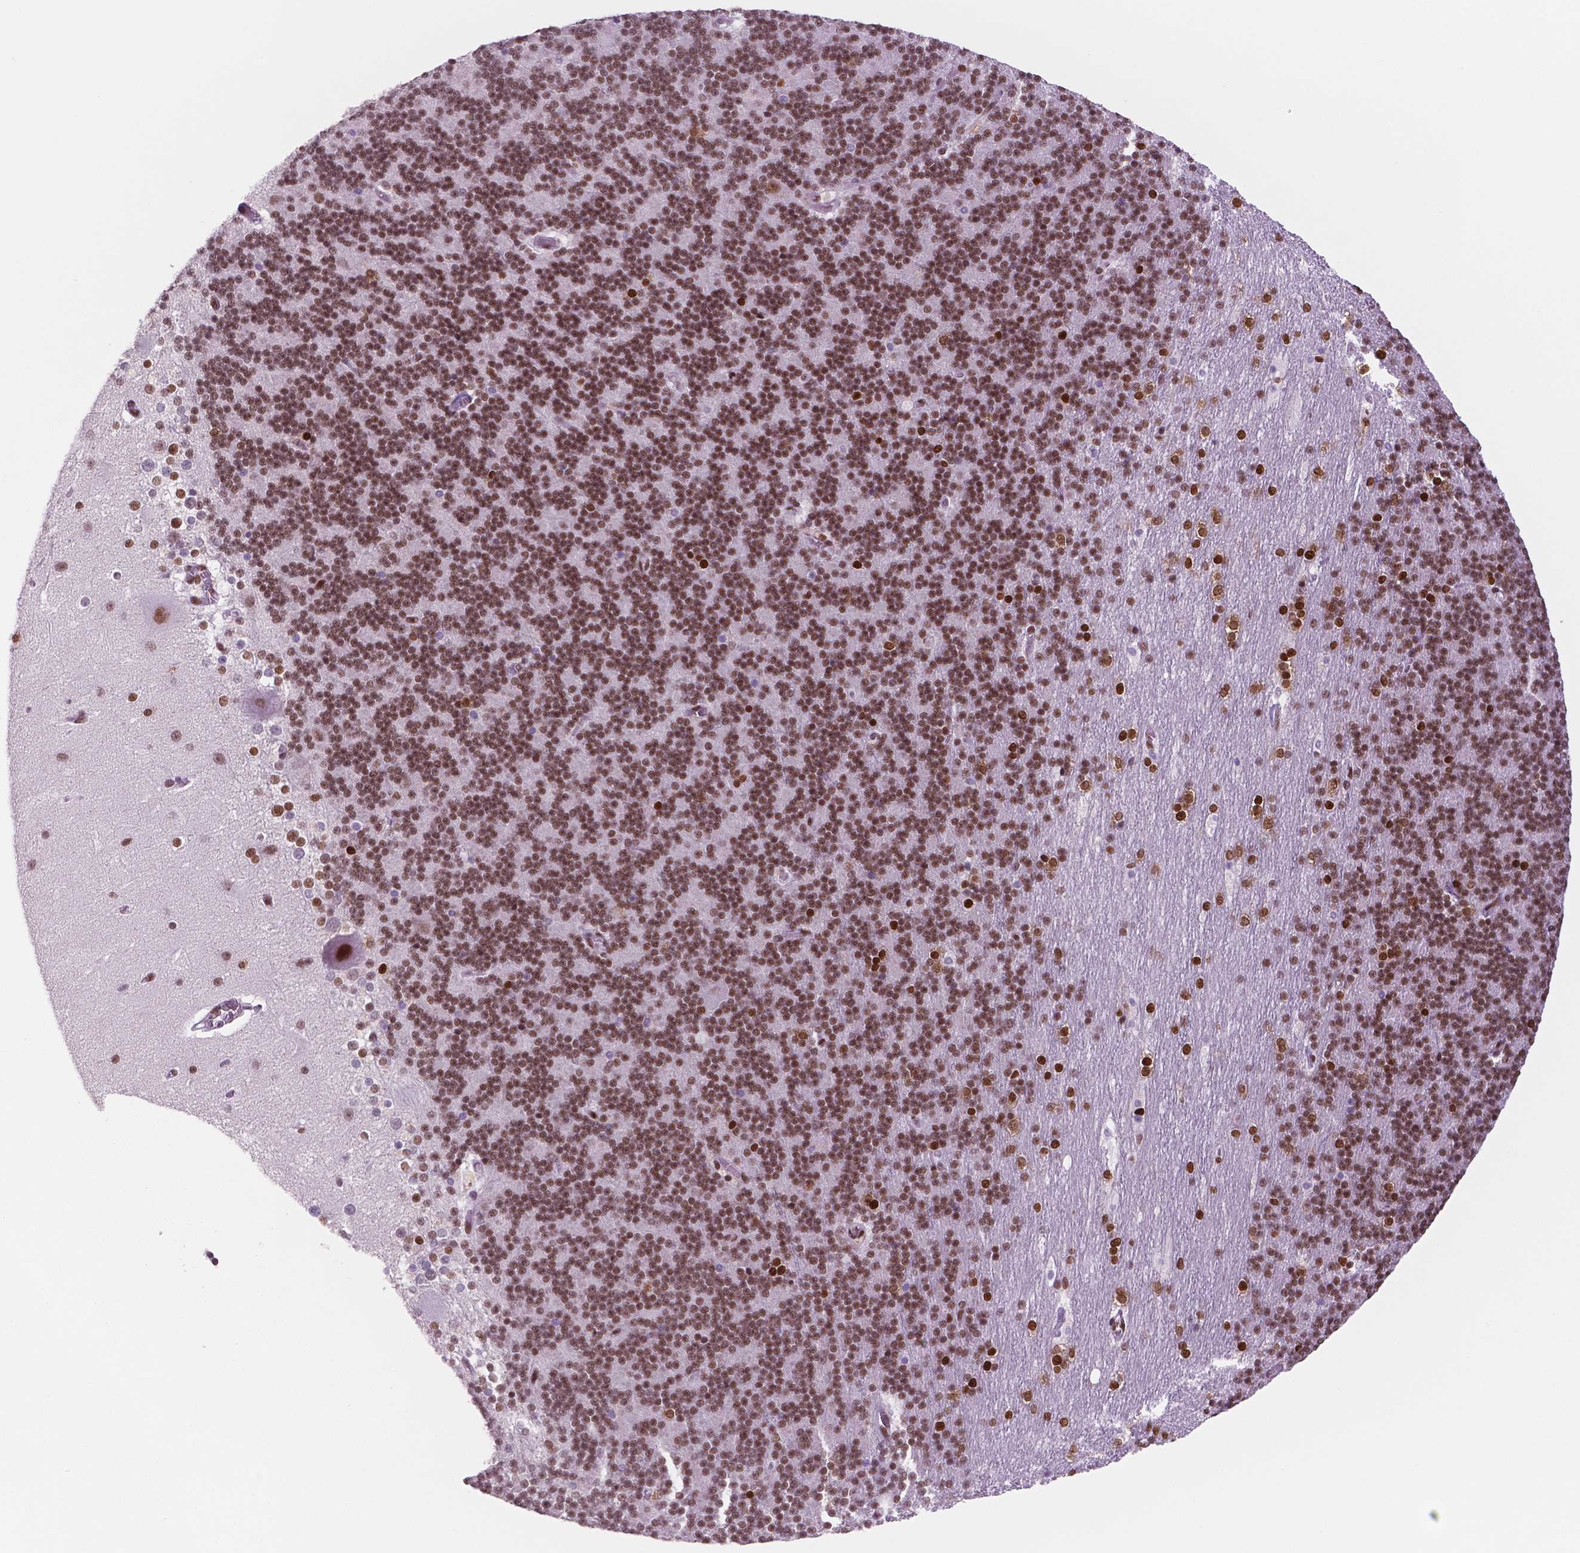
{"staining": {"intensity": "moderate", "quantity": ">75%", "location": "nuclear"}, "tissue": "cerebellum", "cell_type": "Cells in granular layer", "image_type": "normal", "snomed": [{"axis": "morphology", "description": "Normal tissue, NOS"}, {"axis": "topography", "description": "Cerebellum"}], "caption": "Approximately >75% of cells in granular layer in normal human cerebellum reveal moderate nuclear protein positivity as visualized by brown immunohistochemical staining.", "gene": "MSH6", "patient": {"sex": "female", "age": 19}}